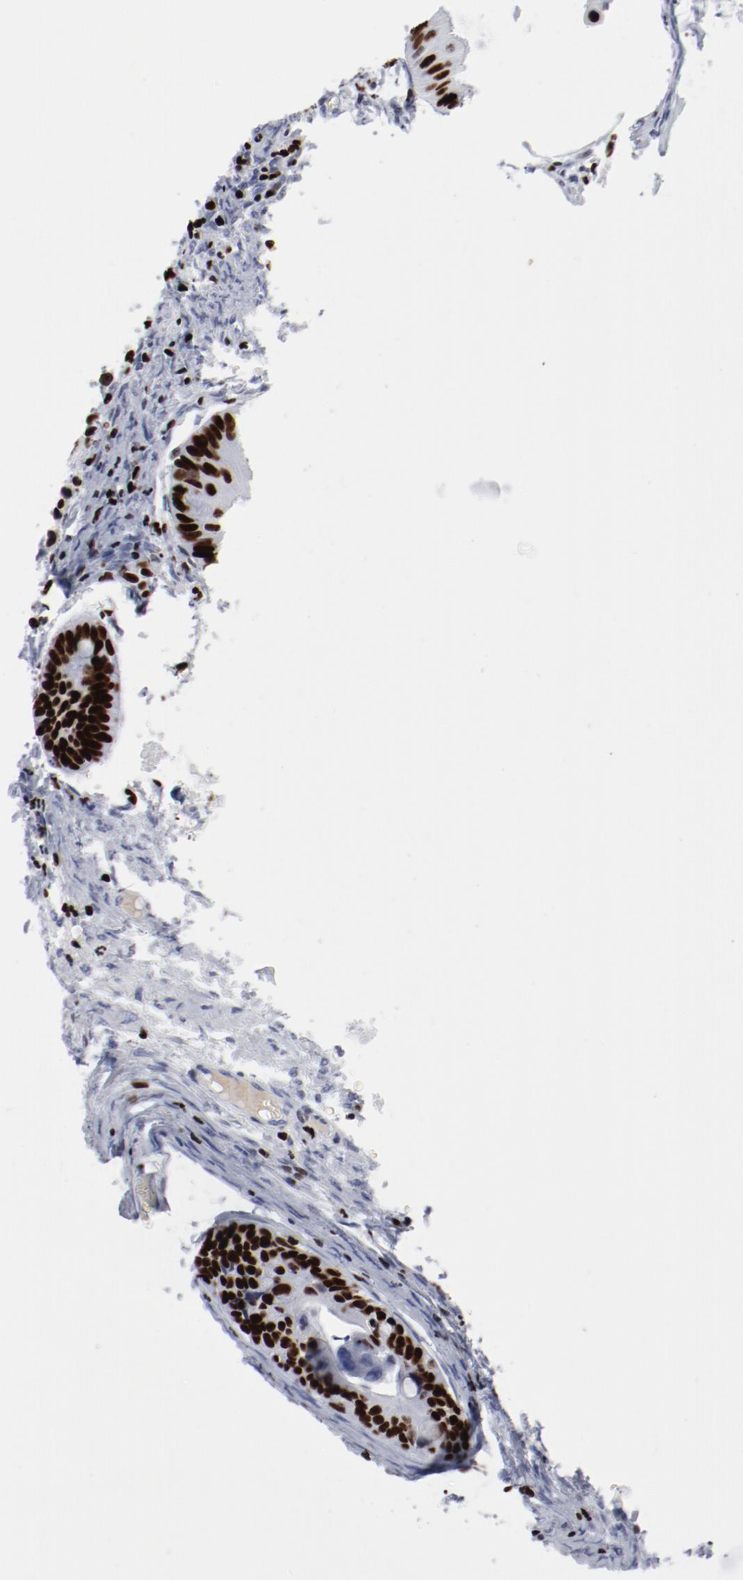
{"staining": {"intensity": "strong", "quantity": ">75%", "location": "nuclear"}, "tissue": "ovarian cancer", "cell_type": "Tumor cells", "image_type": "cancer", "snomed": [{"axis": "morphology", "description": "Cystadenocarcinoma, mucinous, NOS"}, {"axis": "topography", "description": "Ovary"}], "caption": "The histopathology image reveals immunohistochemical staining of ovarian cancer. There is strong nuclear staining is identified in about >75% of tumor cells.", "gene": "SMARCC2", "patient": {"sex": "female", "age": 37}}